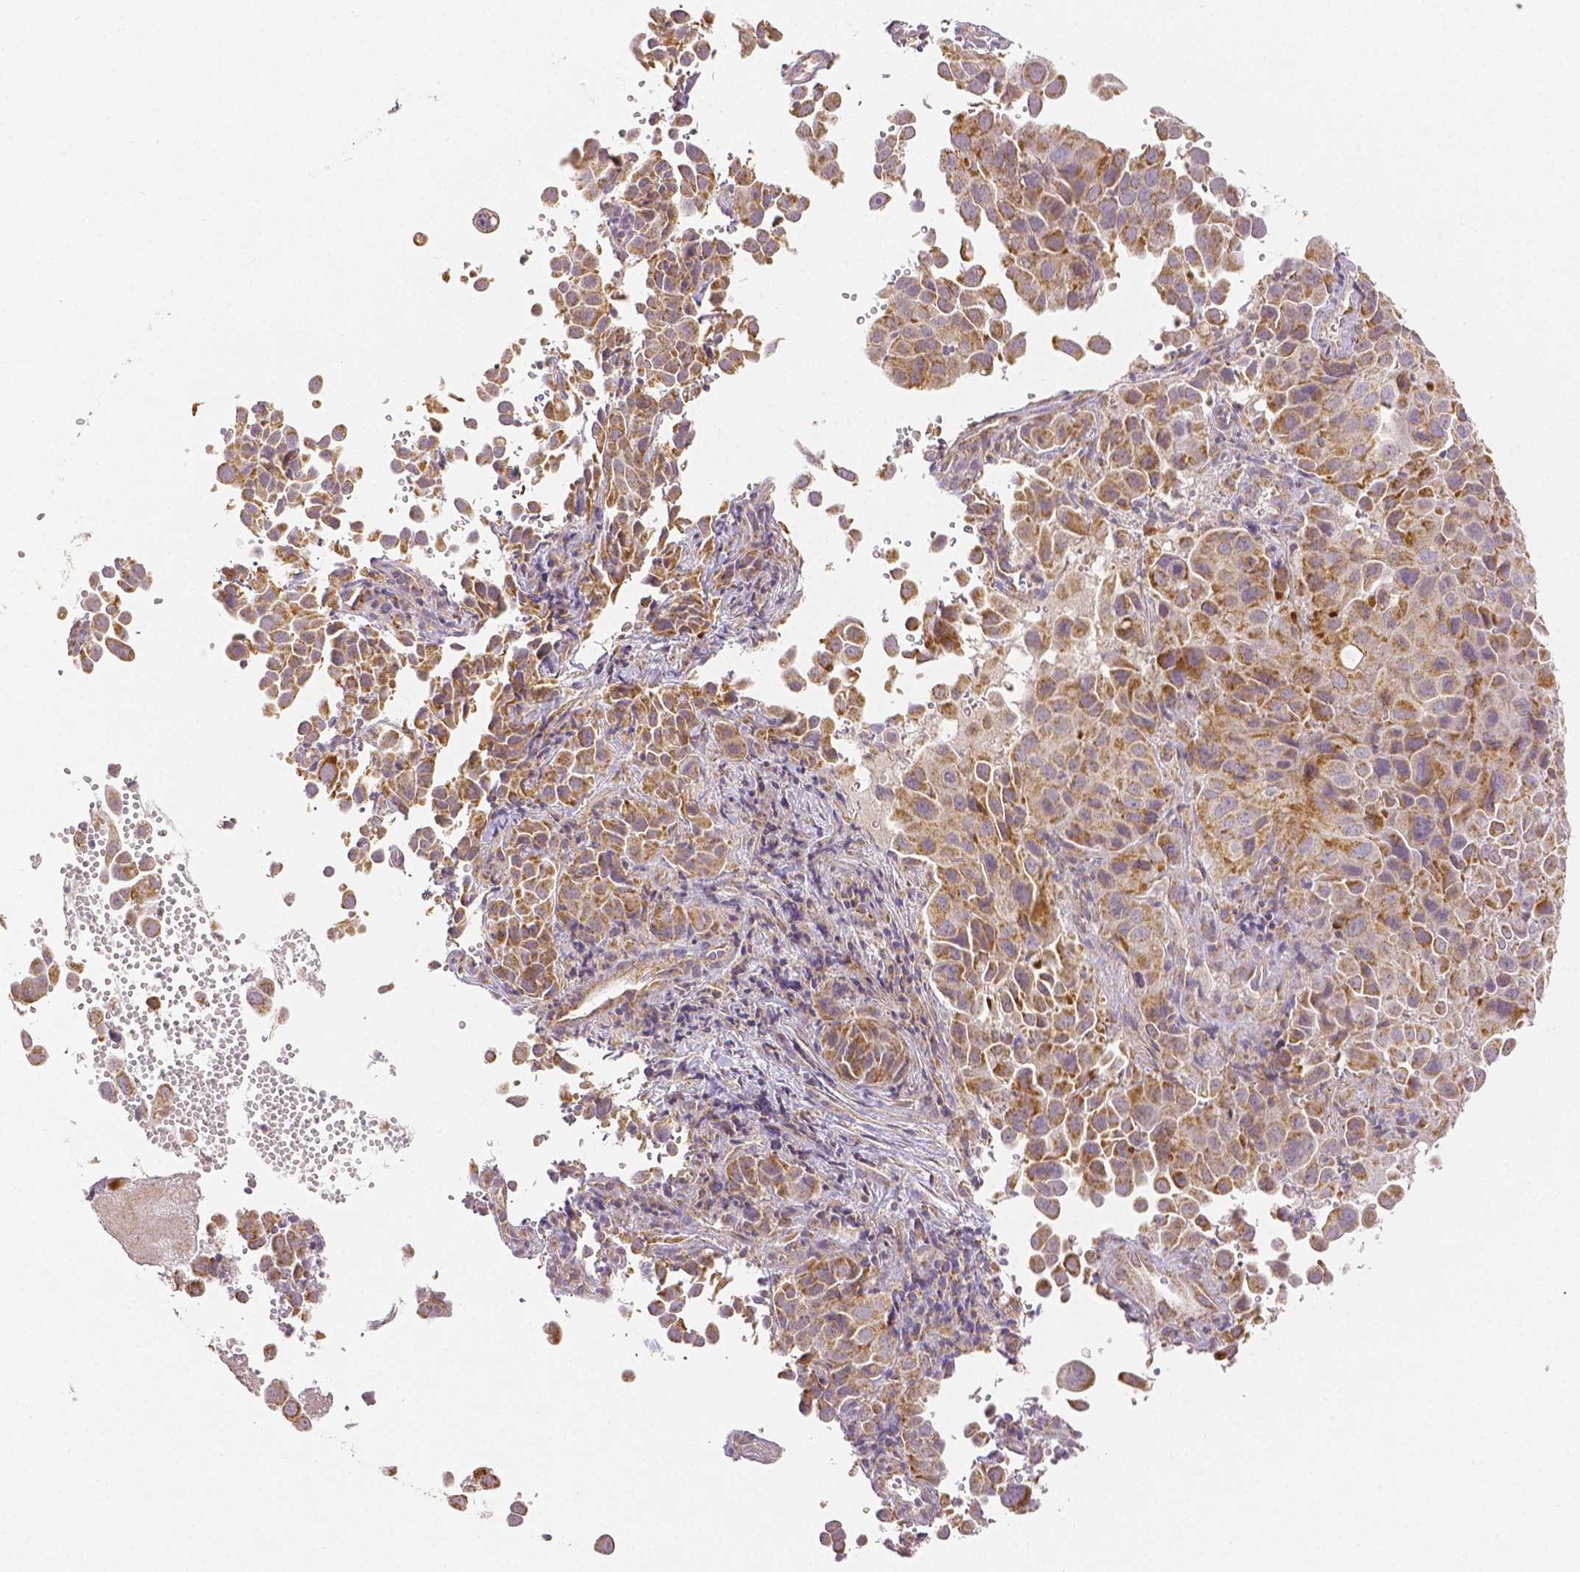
{"staining": {"intensity": "moderate", "quantity": "25%-75%", "location": "cytoplasmic/membranous"}, "tissue": "cervical cancer", "cell_type": "Tumor cells", "image_type": "cancer", "snomed": [{"axis": "morphology", "description": "Squamous cell carcinoma, NOS"}, {"axis": "topography", "description": "Cervix"}], "caption": "Cervical cancer tissue reveals moderate cytoplasmic/membranous expression in approximately 25%-75% of tumor cells, visualized by immunohistochemistry.", "gene": "RHOT1", "patient": {"sex": "female", "age": 55}}